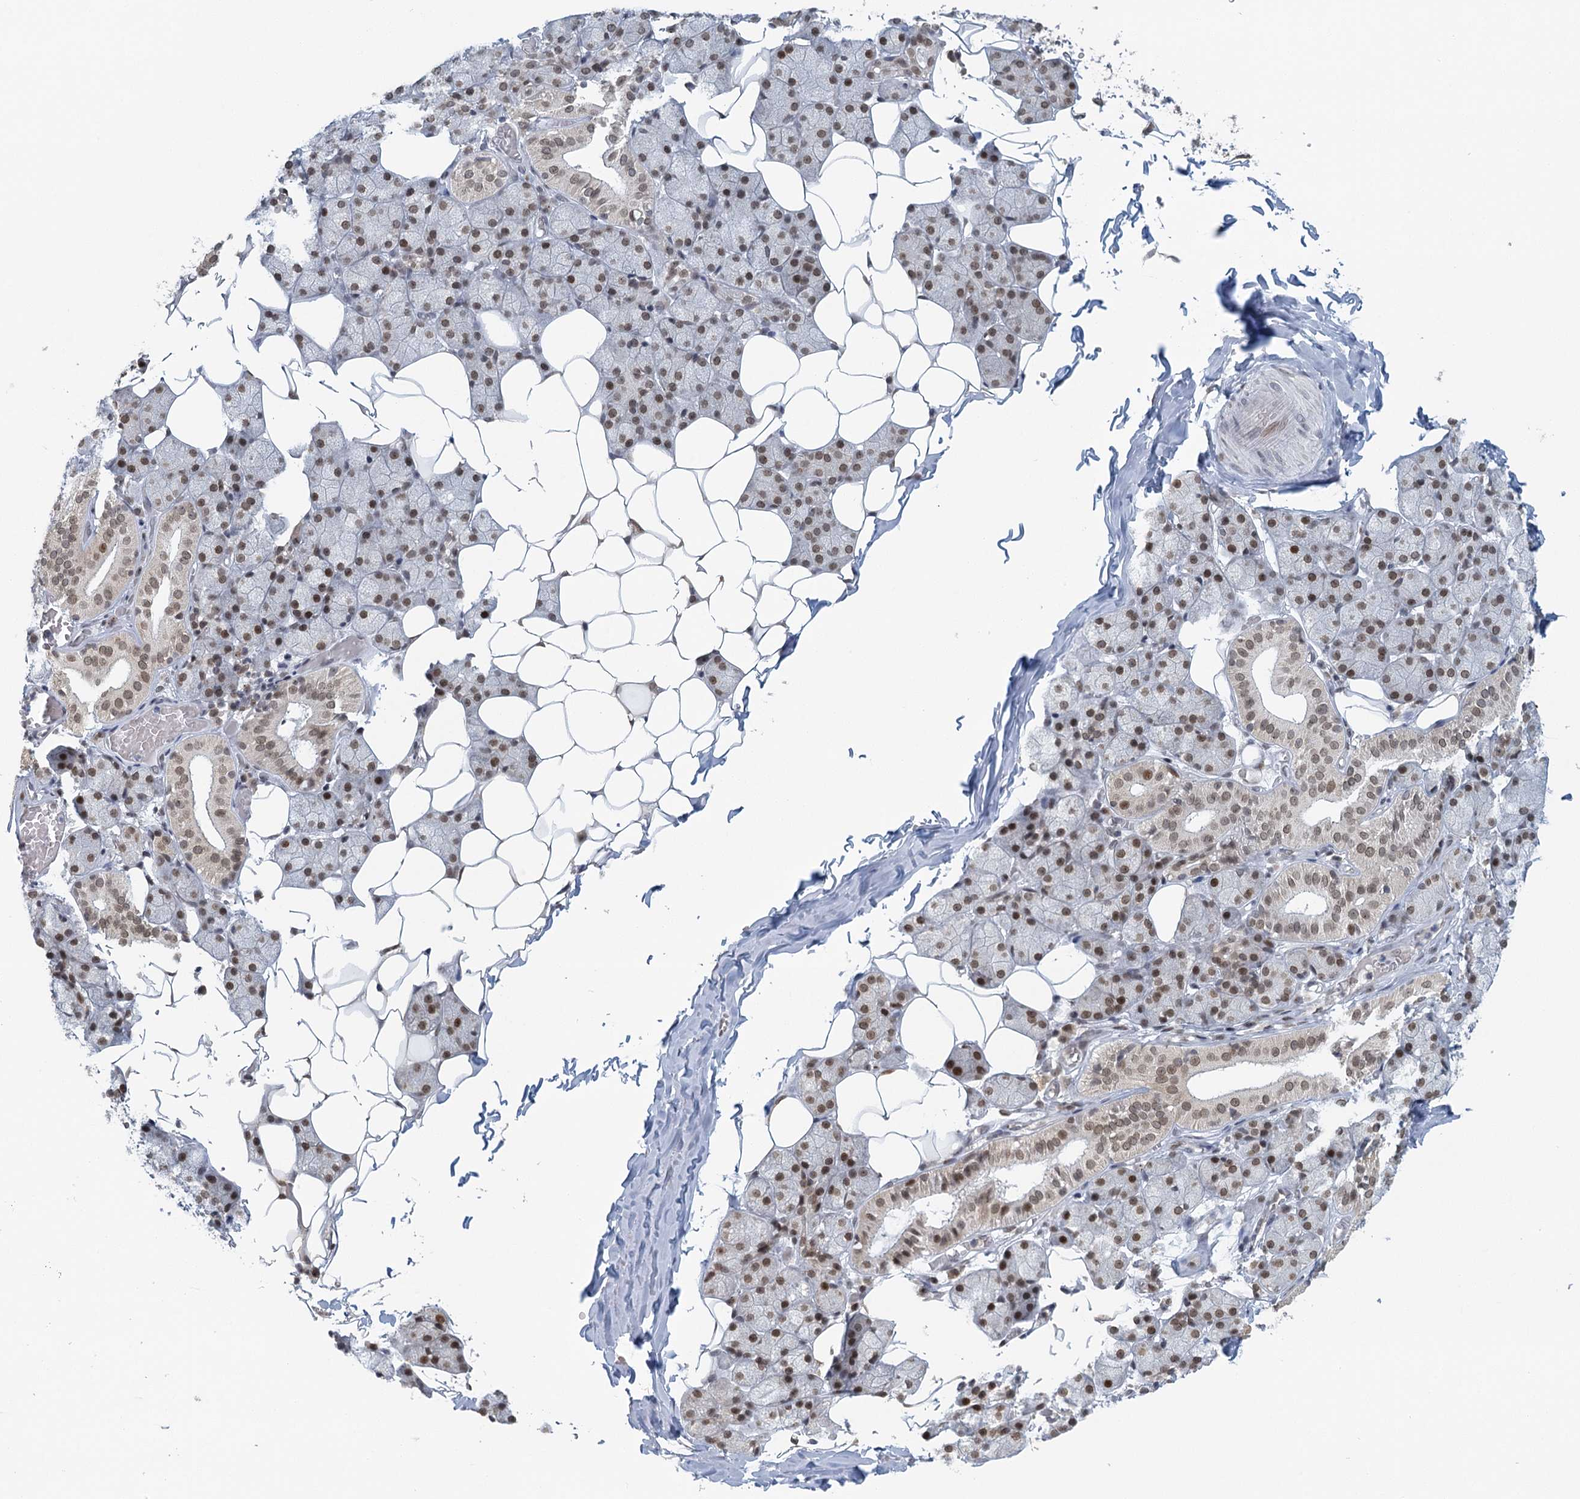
{"staining": {"intensity": "moderate", "quantity": ">75%", "location": "nuclear"}, "tissue": "salivary gland", "cell_type": "Glandular cells", "image_type": "normal", "snomed": [{"axis": "morphology", "description": "Normal tissue, NOS"}, {"axis": "topography", "description": "Salivary gland"}], "caption": "Protein staining by immunohistochemistry (IHC) shows moderate nuclear staining in approximately >75% of glandular cells in normal salivary gland.", "gene": "TREX1", "patient": {"sex": "female", "age": 33}}